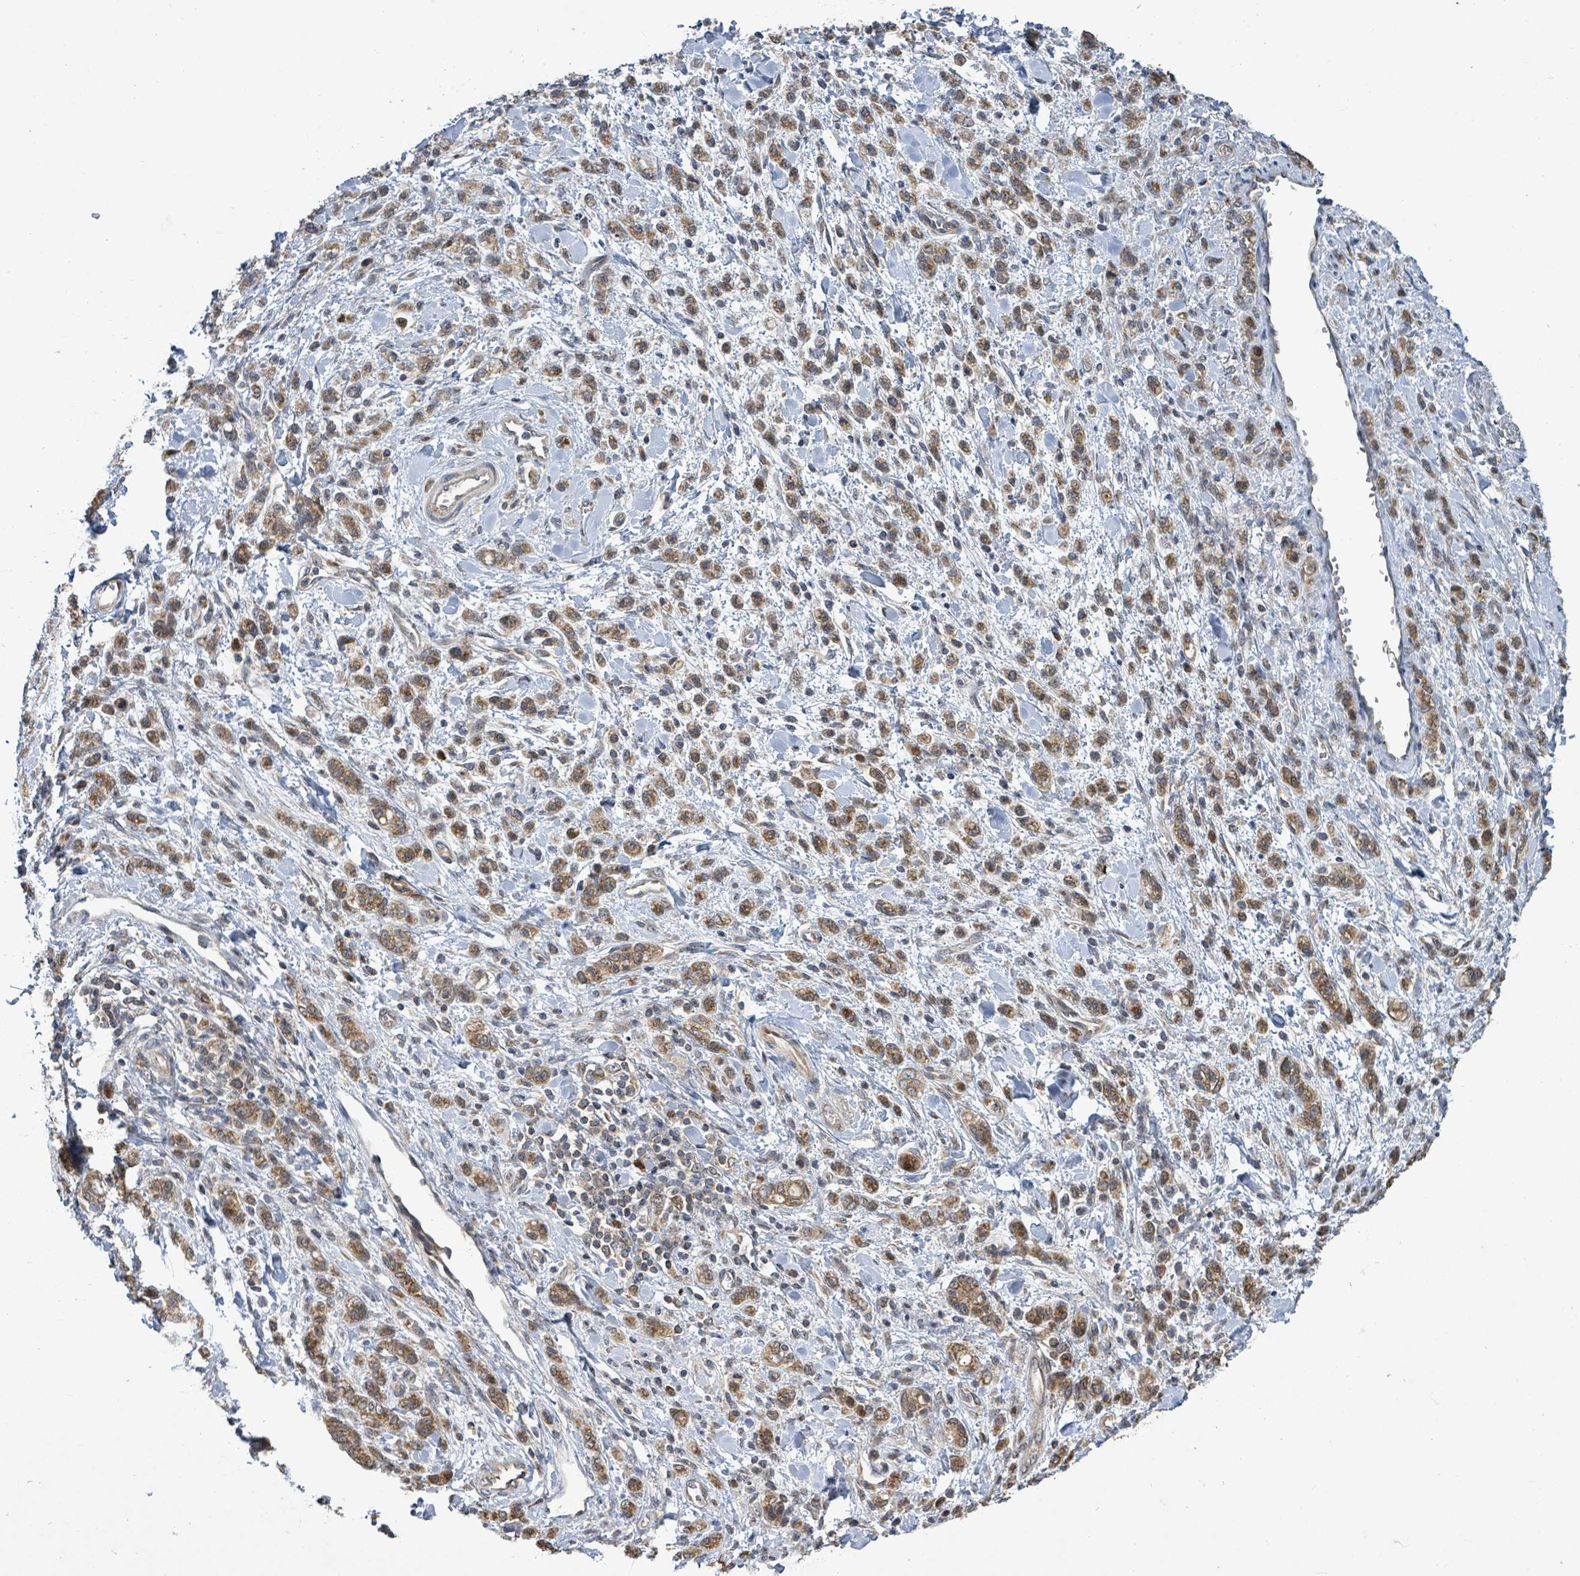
{"staining": {"intensity": "moderate", "quantity": ">75%", "location": "cytoplasmic/membranous"}, "tissue": "stomach cancer", "cell_type": "Tumor cells", "image_type": "cancer", "snomed": [{"axis": "morphology", "description": "Adenocarcinoma, NOS"}, {"axis": "topography", "description": "Stomach"}], "caption": "Human adenocarcinoma (stomach) stained for a protein (brown) shows moderate cytoplasmic/membranous positive positivity in approximately >75% of tumor cells.", "gene": "COQ6", "patient": {"sex": "male", "age": 77}}